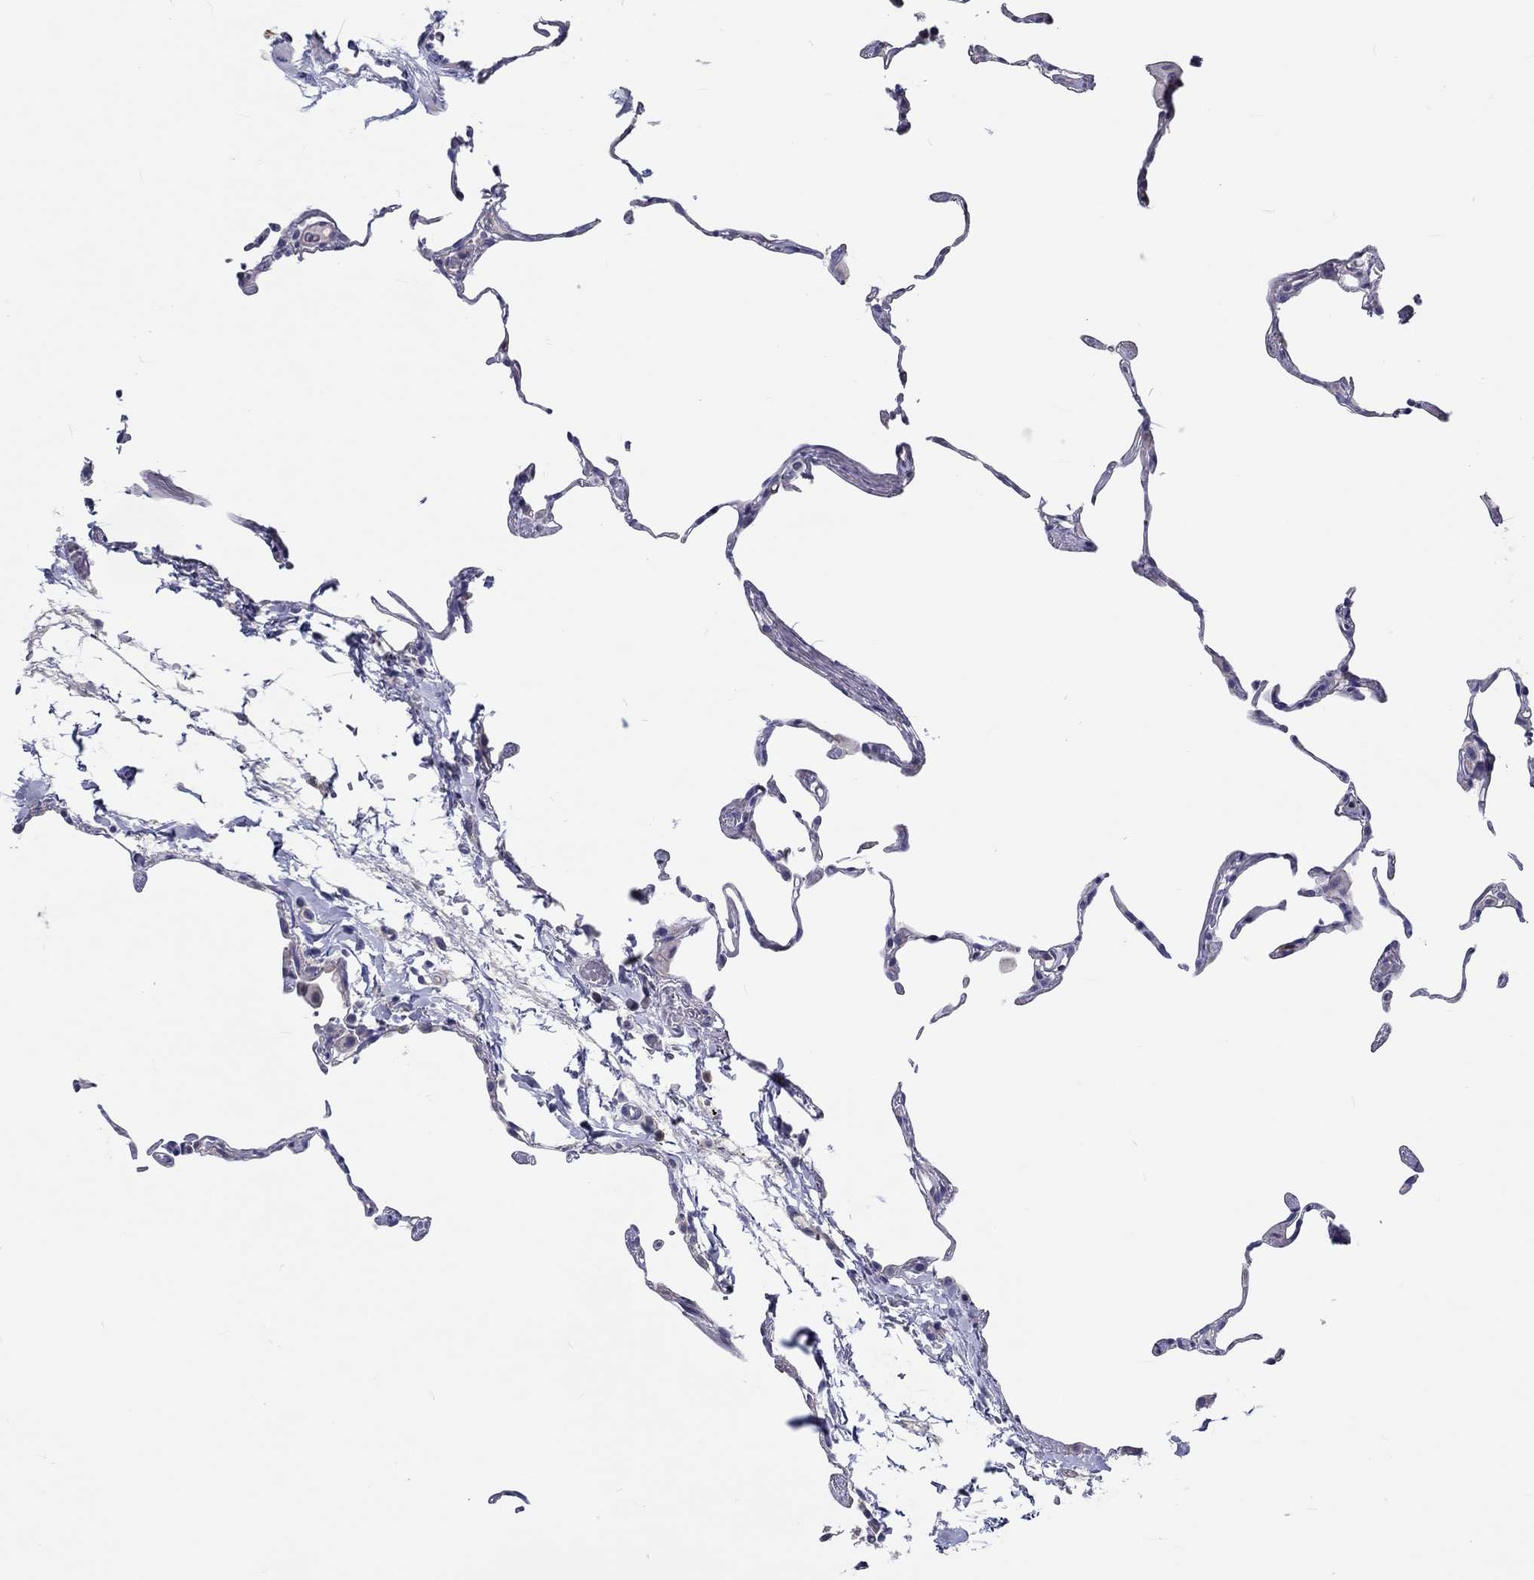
{"staining": {"intensity": "negative", "quantity": "none", "location": "none"}, "tissue": "lung", "cell_type": "Alveolar cells", "image_type": "normal", "snomed": [{"axis": "morphology", "description": "Normal tissue, NOS"}, {"axis": "topography", "description": "Lung"}], "caption": "High power microscopy photomicrograph of an immunohistochemistry photomicrograph of normal lung, revealing no significant expression in alveolar cells. (Immunohistochemistry, brightfield microscopy, high magnification).", "gene": "ABCG4", "patient": {"sex": "female", "age": 57}}